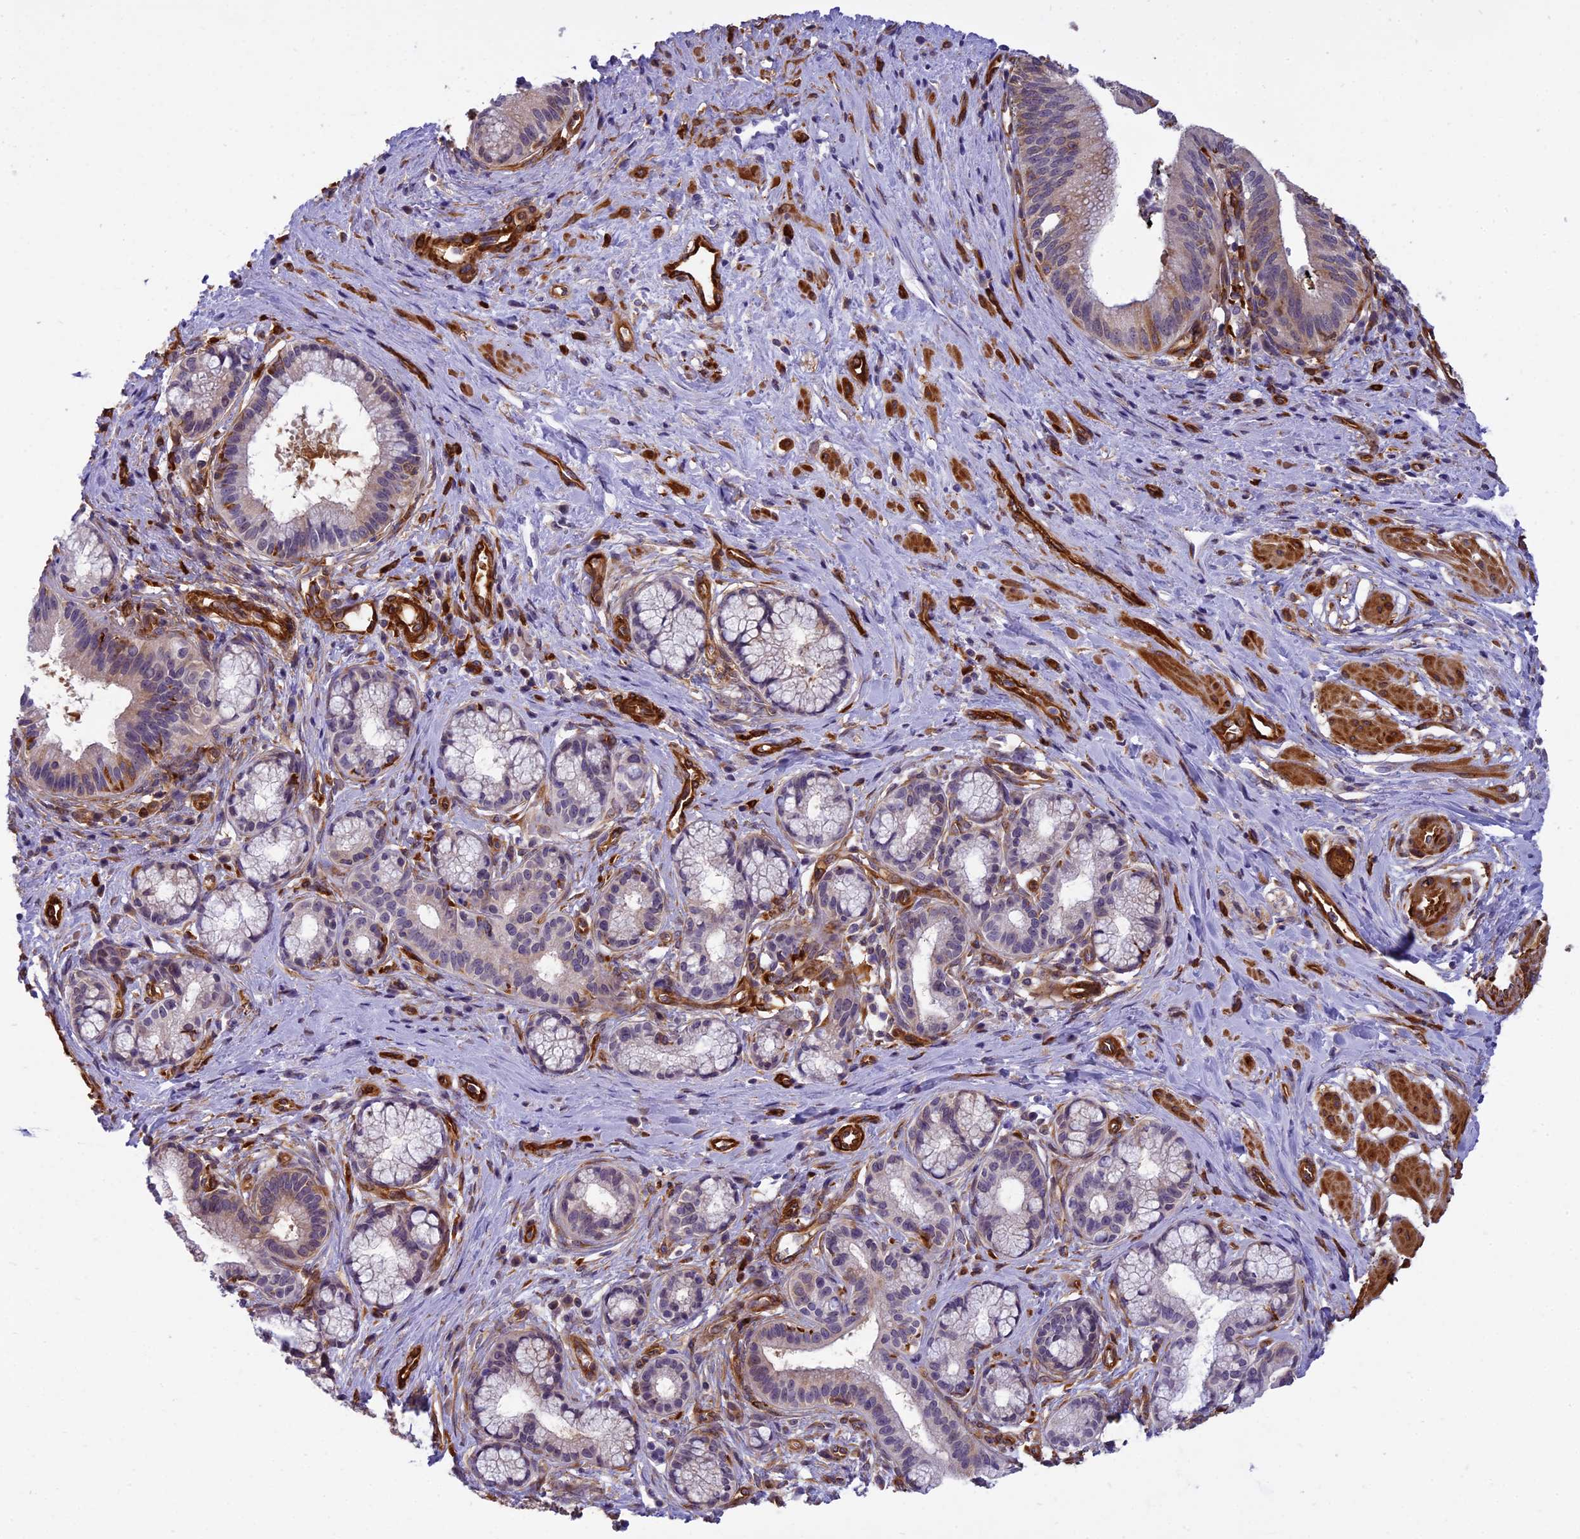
{"staining": {"intensity": "moderate", "quantity": "25%-75%", "location": "cytoplasmic/membranous"}, "tissue": "pancreatic cancer", "cell_type": "Tumor cells", "image_type": "cancer", "snomed": [{"axis": "morphology", "description": "Adenocarcinoma, NOS"}, {"axis": "topography", "description": "Pancreas"}], "caption": "Brown immunohistochemical staining in human pancreatic adenocarcinoma exhibits moderate cytoplasmic/membranous positivity in about 25%-75% of tumor cells. (Brightfield microscopy of DAB IHC at high magnification).", "gene": "EHBP1L1", "patient": {"sex": "male", "age": 72}}